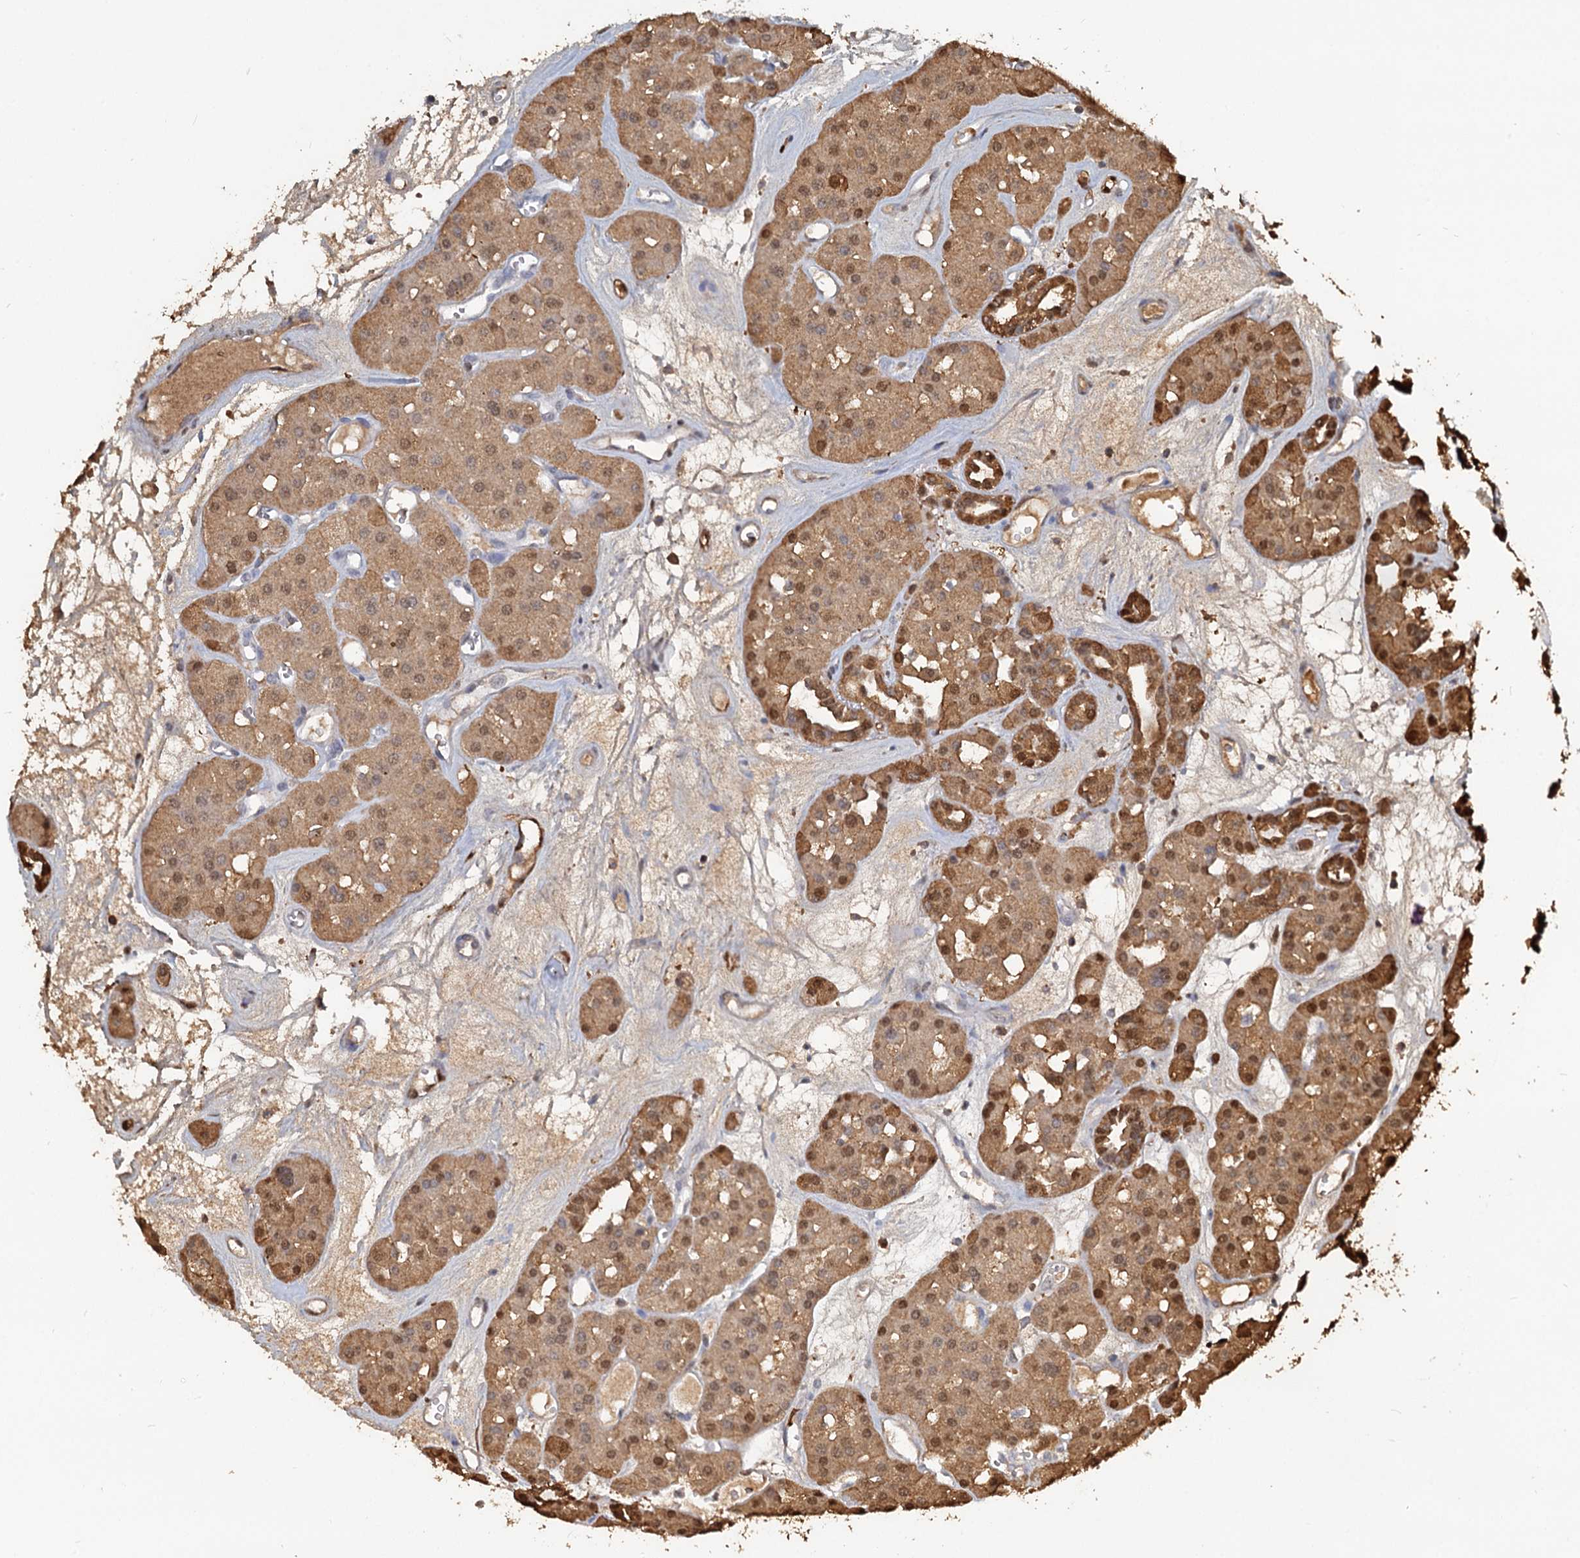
{"staining": {"intensity": "moderate", "quantity": ">75%", "location": "cytoplasmic/membranous,nuclear"}, "tissue": "renal cancer", "cell_type": "Tumor cells", "image_type": "cancer", "snomed": [{"axis": "morphology", "description": "Carcinoma, NOS"}, {"axis": "topography", "description": "Kidney"}], "caption": "Brown immunohistochemical staining in human carcinoma (renal) demonstrates moderate cytoplasmic/membranous and nuclear expression in approximately >75% of tumor cells.", "gene": "S100A6", "patient": {"sex": "female", "age": 75}}